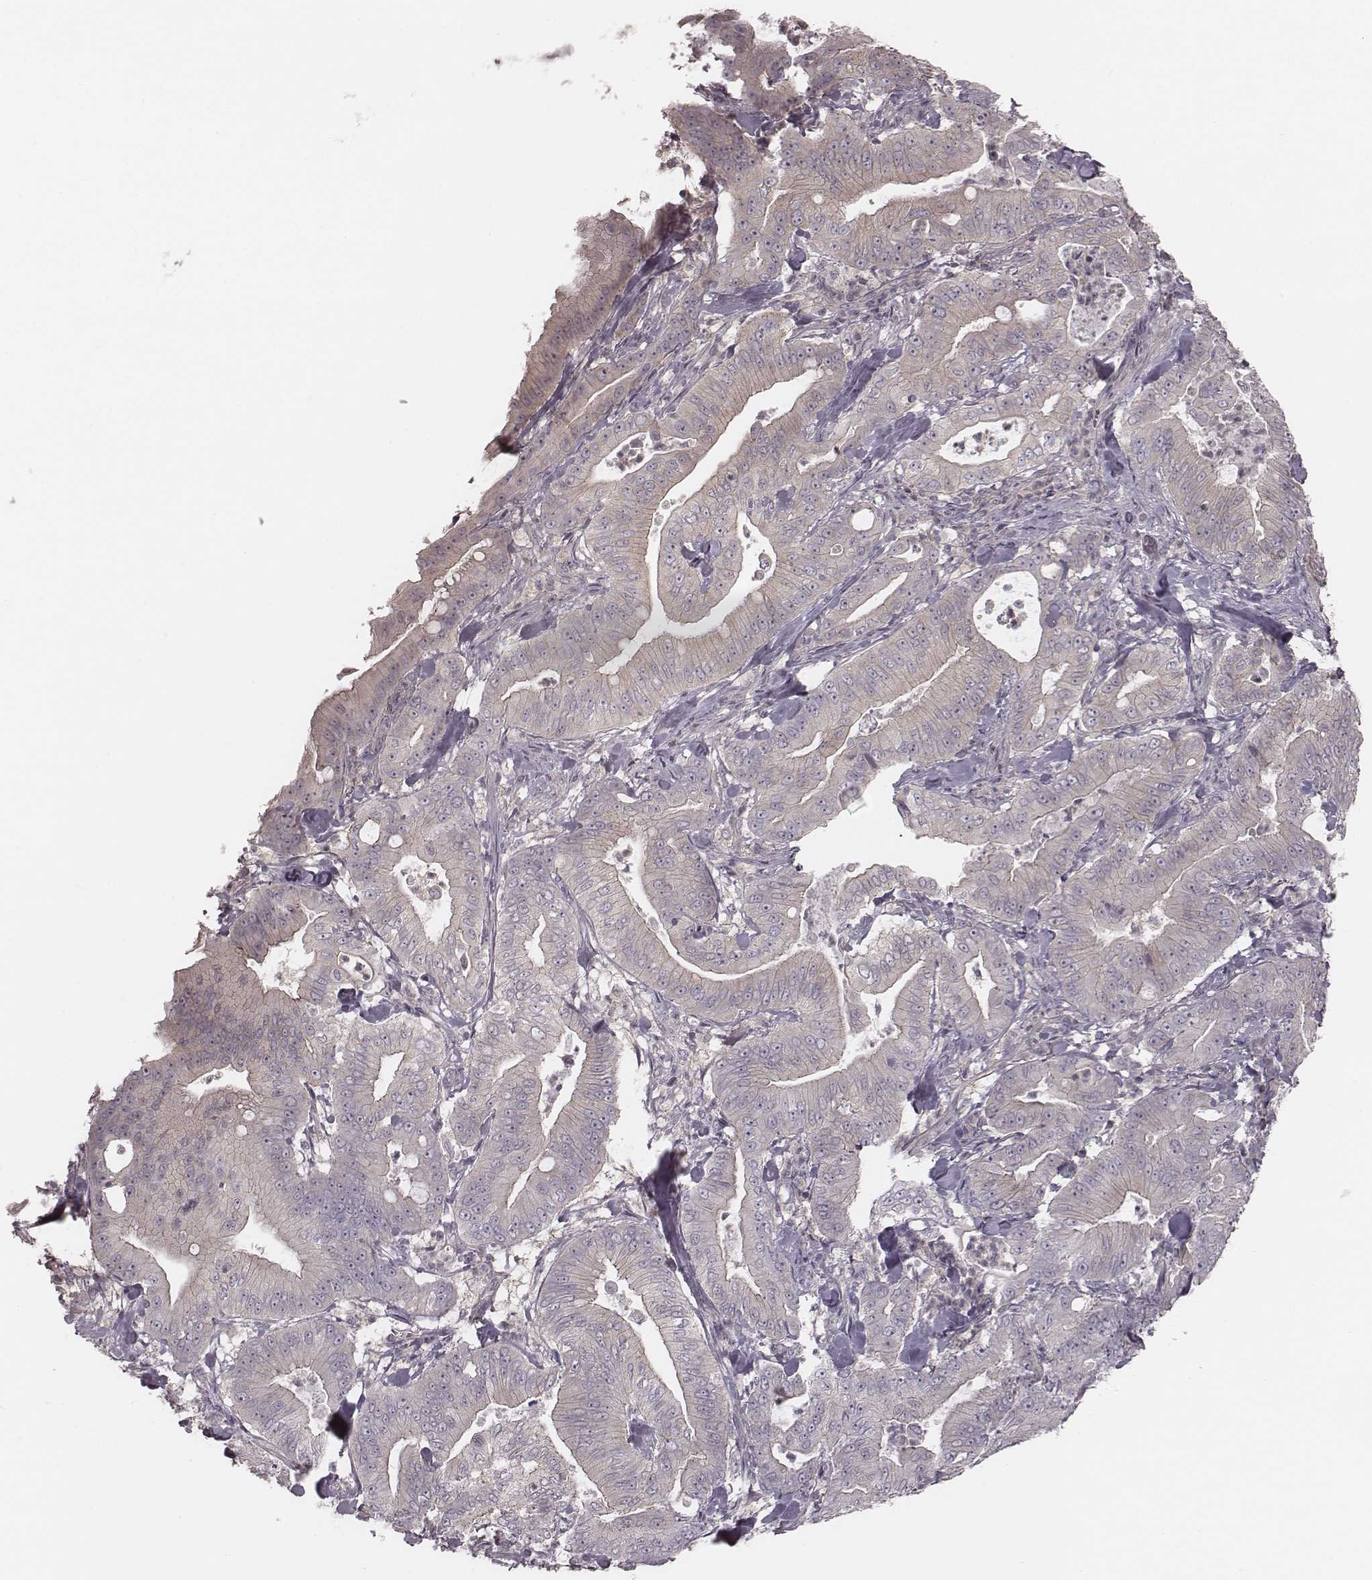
{"staining": {"intensity": "weak", "quantity": ">75%", "location": "cytoplasmic/membranous"}, "tissue": "pancreatic cancer", "cell_type": "Tumor cells", "image_type": "cancer", "snomed": [{"axis": "morphology", "description": "Adenocarcinoma, NOS"}, {"axis": "topography", "description": "Pancreas"}], "caption": "Immunohistochemical staining of pancreatic cancer displays low levels of weak cytoplasmic/membranous protein expression in about >75% of tumor cells.", "gene": "TDRD5", "patient": {"sex": "male", "age": 71}}